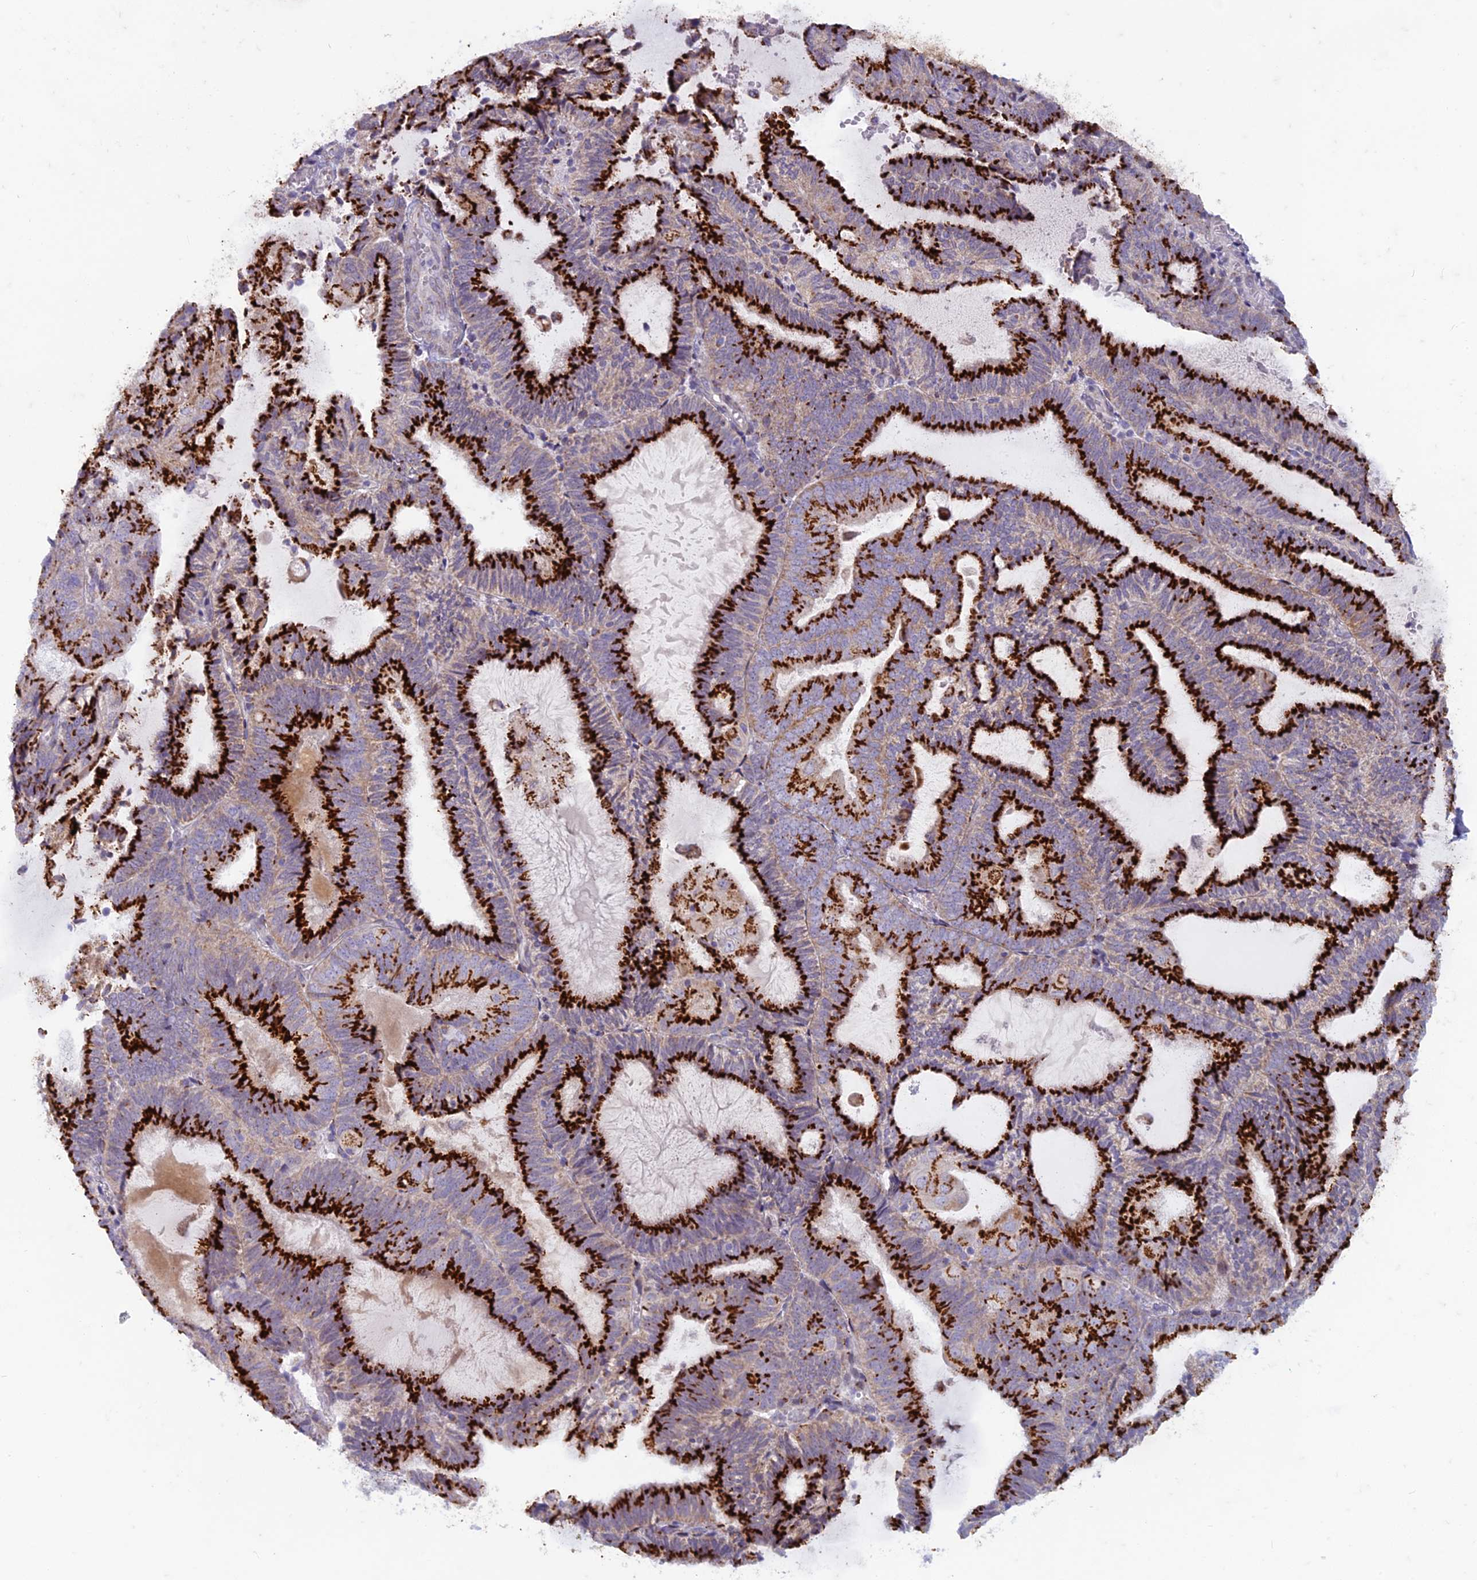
{"staining": {"intensity": "strong", "quantity": ">75%", "location": "cytoplasmic/membranous"}, "tissue": "endometrial cancer", "cell_type": "Tumor cells", "image_type": "cancer", "snomed": [{"axis": "morphology", "description": "Adenocarcinoma, NOS"}, {"axis": "topography", "description": "Endometrium"}], "caption": "This is an image of immunohistochemistry staining of endometrial cancer (adenocarcinoma), which shows strong expression in the cytoplasmic/membranous of tumor cells.", "gene": "FAM3C", "patient": {"sex": "female", "age": 81}}